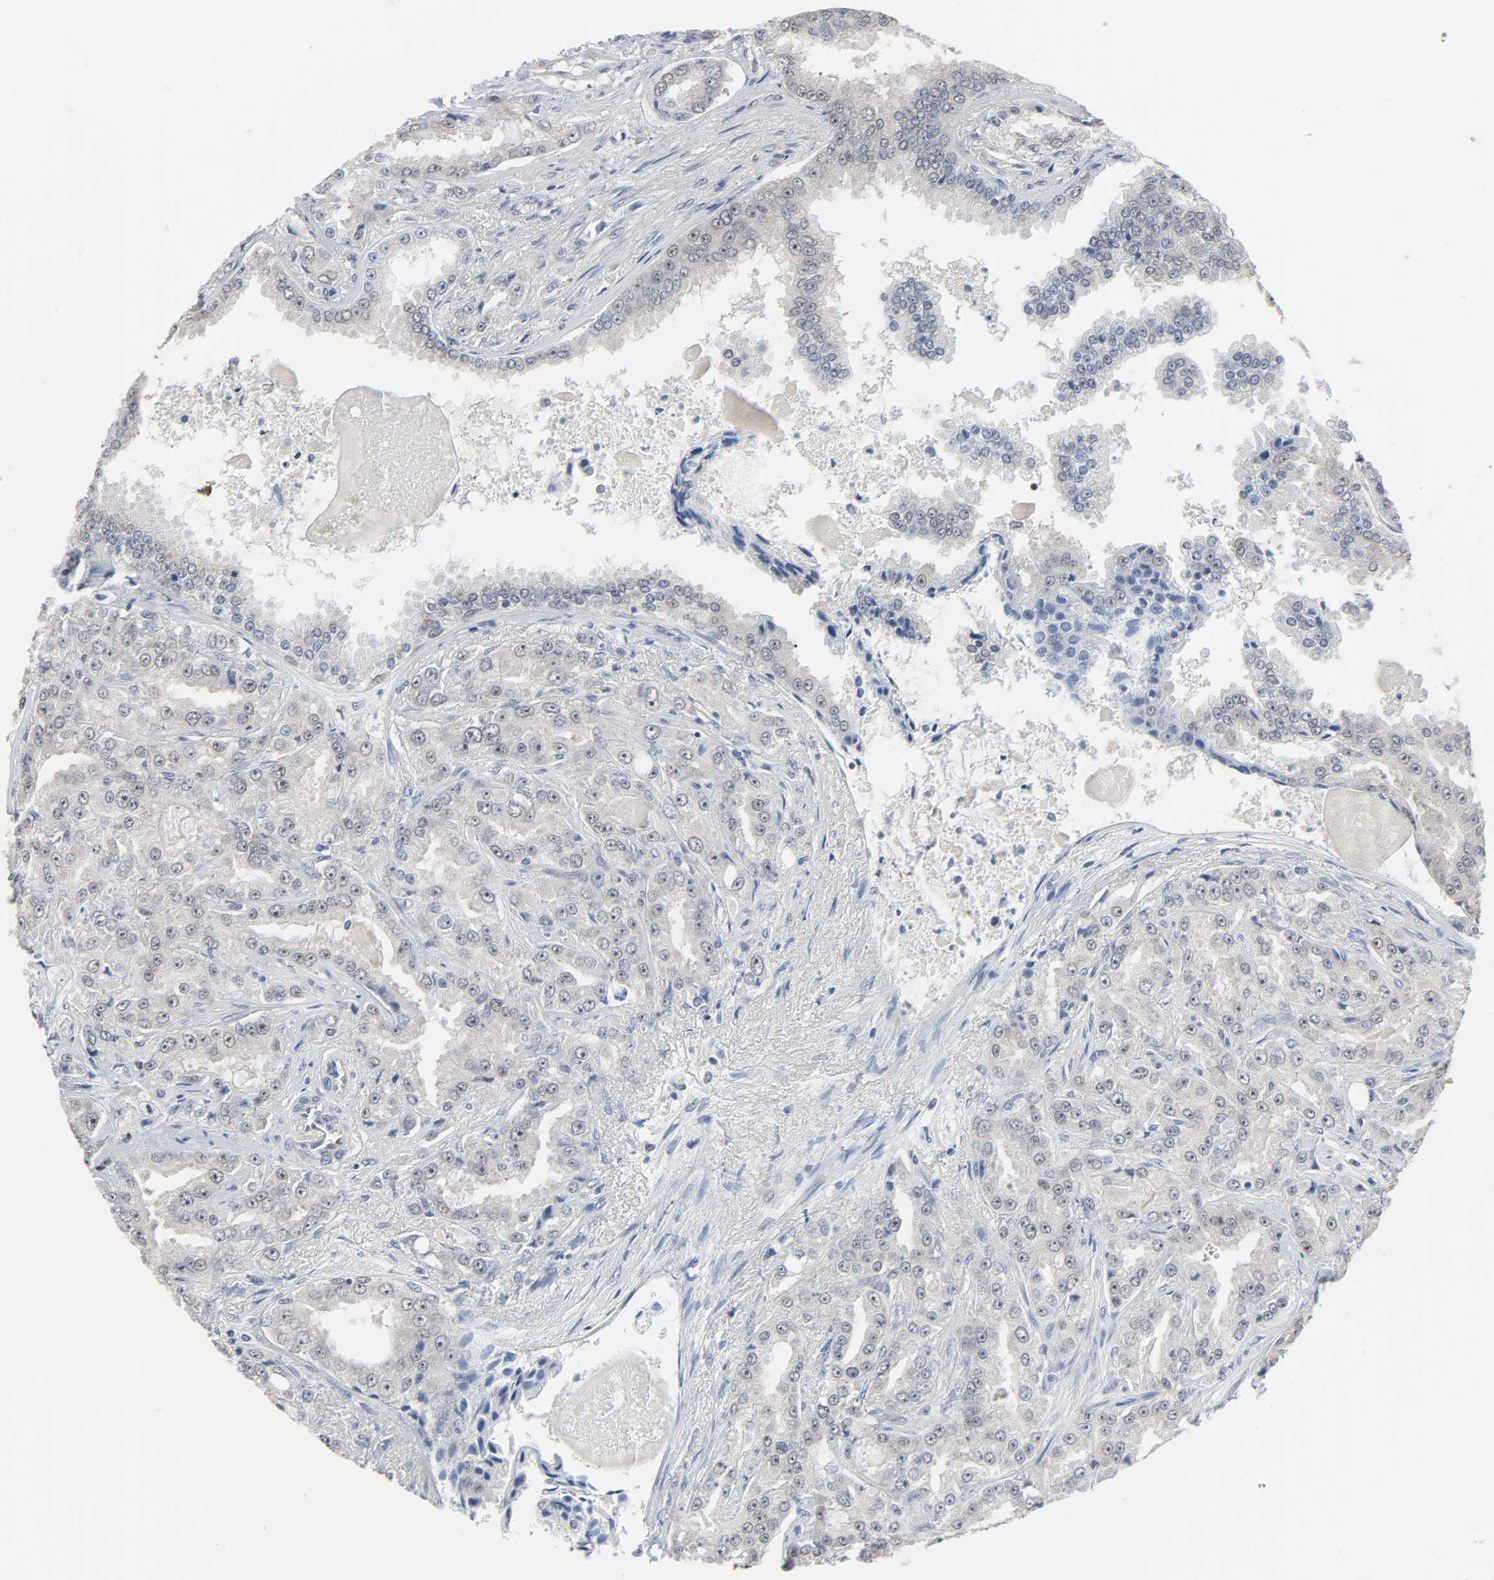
{"staining": {"intensity": "negative", "quantity": "none", "location": "none"}, "tissue": "prostate cancer", "cell_type": "Tumor cells", "image_type": "cancer", "snomed": [{"axis": "morphology", "description": "Adenocarcinoma, High grade"}, {"axis": "topography", "description": "Prostate"}], "caption": "An image of human adenocarcinoma (high-grade) (prostate) is negative for staining in tumor cells.", "gene": "ACSS2", "patient": {"sex": "male", "age": 73}}